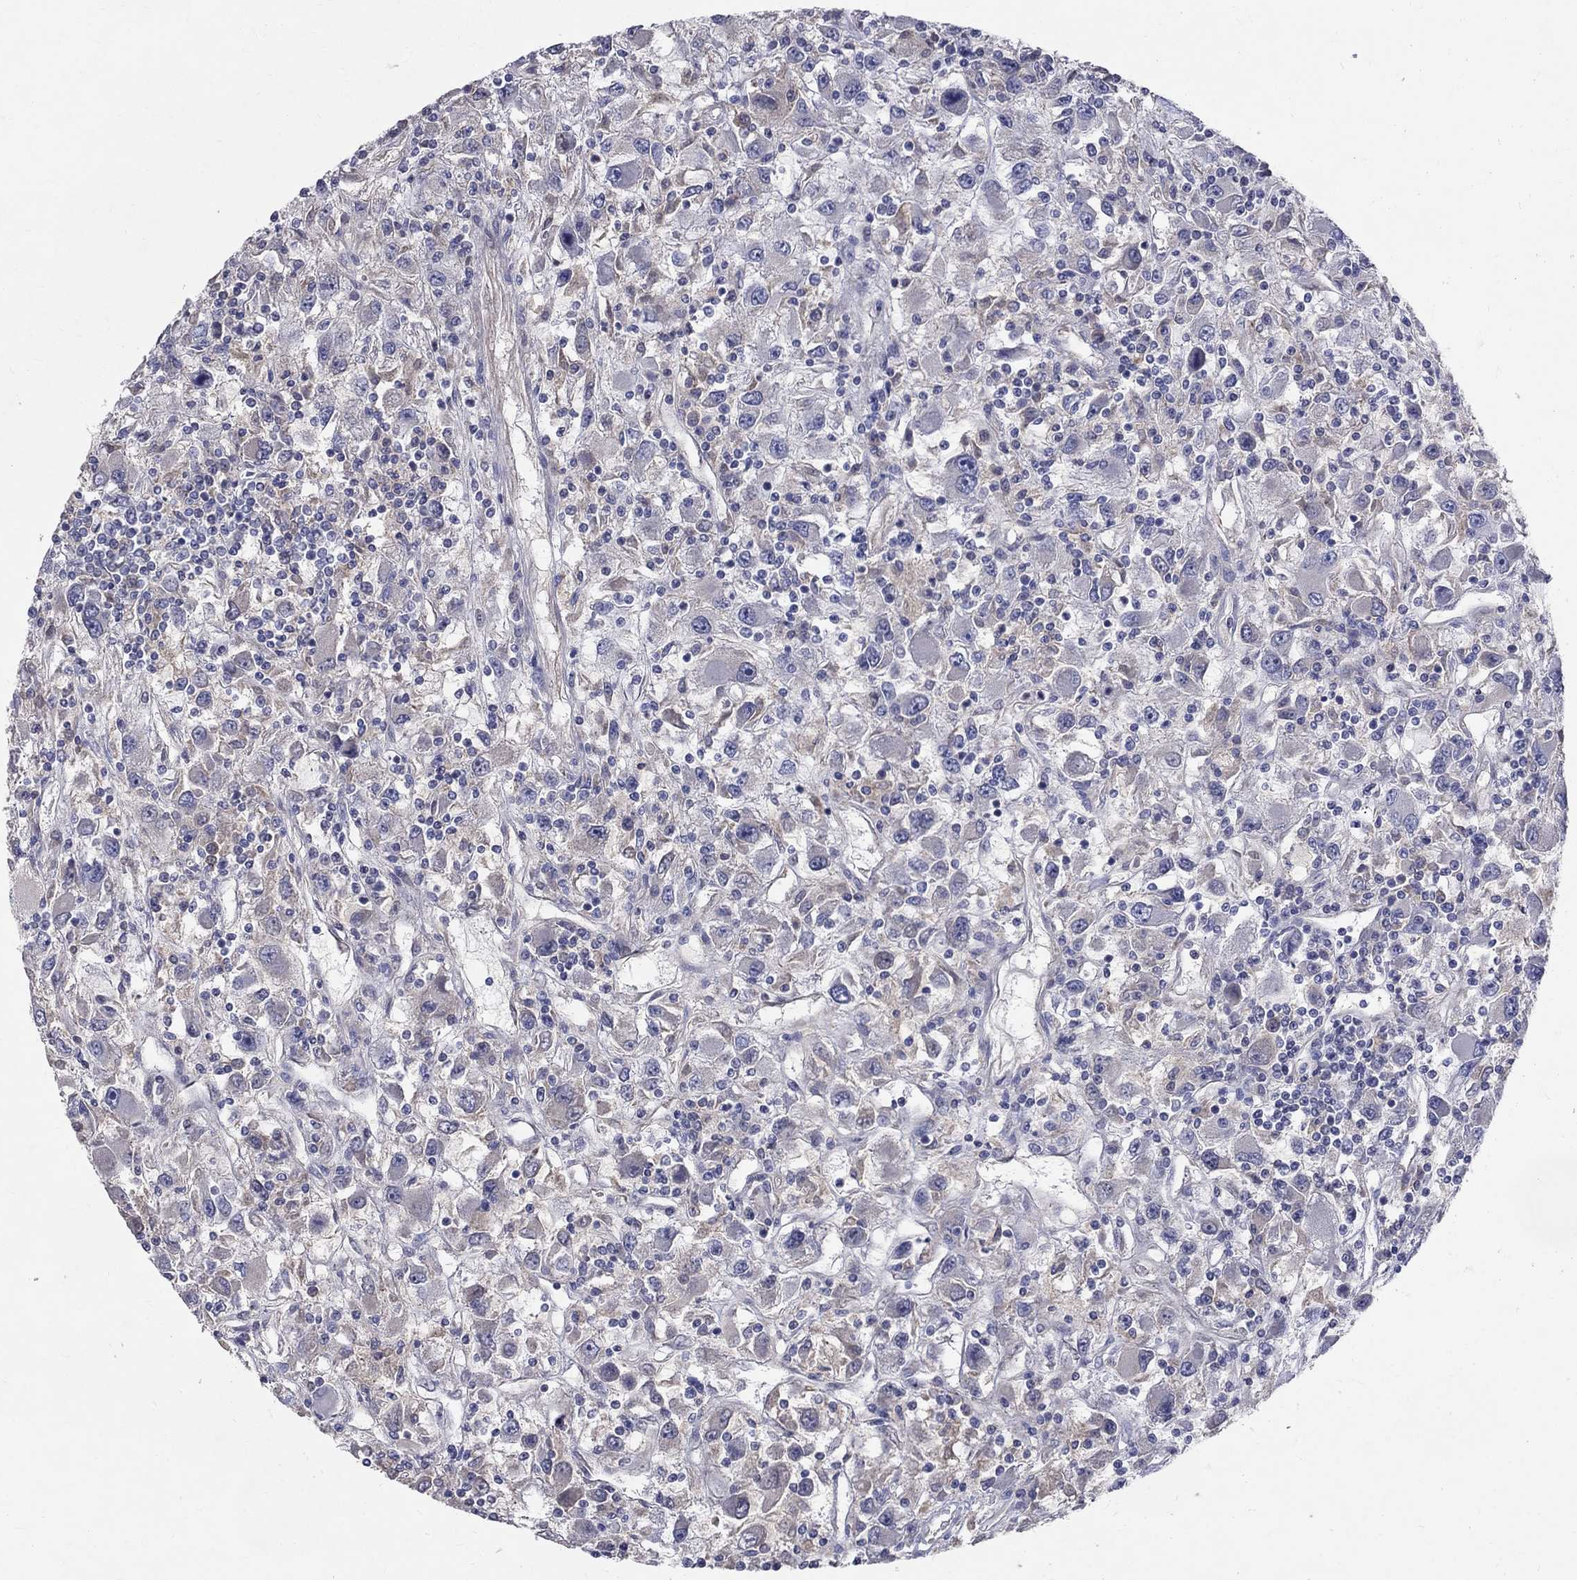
{"staining": {"intensity": "weak", "quantity": "<25%", "location": "cytoplasmic/membranous"}, "tissue": "renal cancer", "cell_type": "Tumor cells", "image_type": "cancer", "snomed": [{"axis": "morphology", "description": "Adenocarcinoma, NOS"}, {"axis": "topography", "description": "Kidney"}], "caption": "Renal adenocarcinoma was stained to show a protein in brown. There is no significant staining in tumor cells.", "gene": "SLC4A10", "patient": {"sex": "female", "age": 67}}